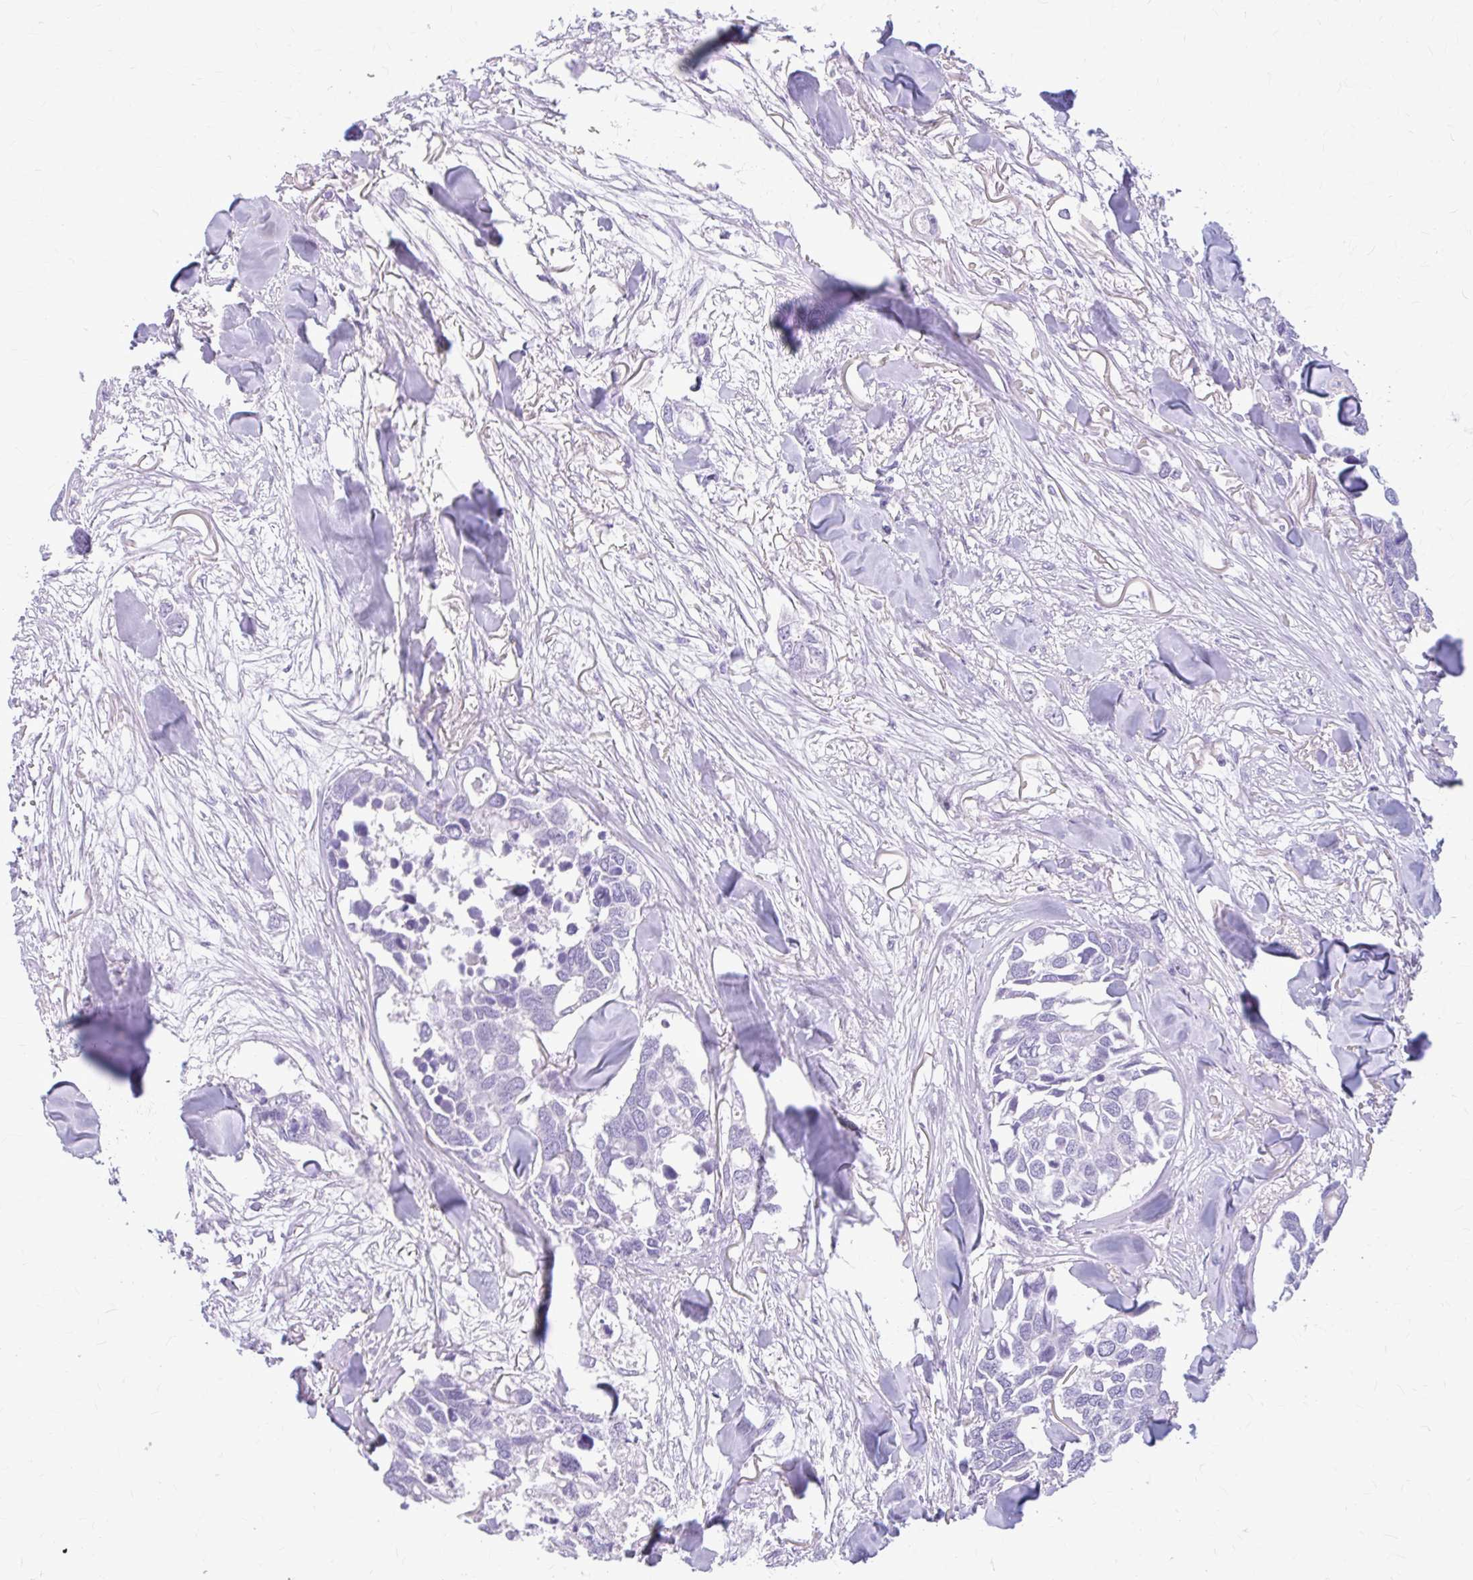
{"staining": {"intensity": "negative", "quantity": "none", "location": "none"}, "tissue": "breast cancer", "cell_type": "Tumor cells", "image_type": "cancer", "snomed": [{"axis": "morphology", "description": "Duct carcinoma"}, {"axis": "topography", "description": "Breast"}], "caption": "This micrograph is of breast infiltrating ductal carcinoma stained with immunohistochemistry to label a protein in brown with the nuclei are counter-stained blue. There is no staining in tumor cells.", "gene": "KLHDC7A", "patient": {"sex": "female", "age": 83}}